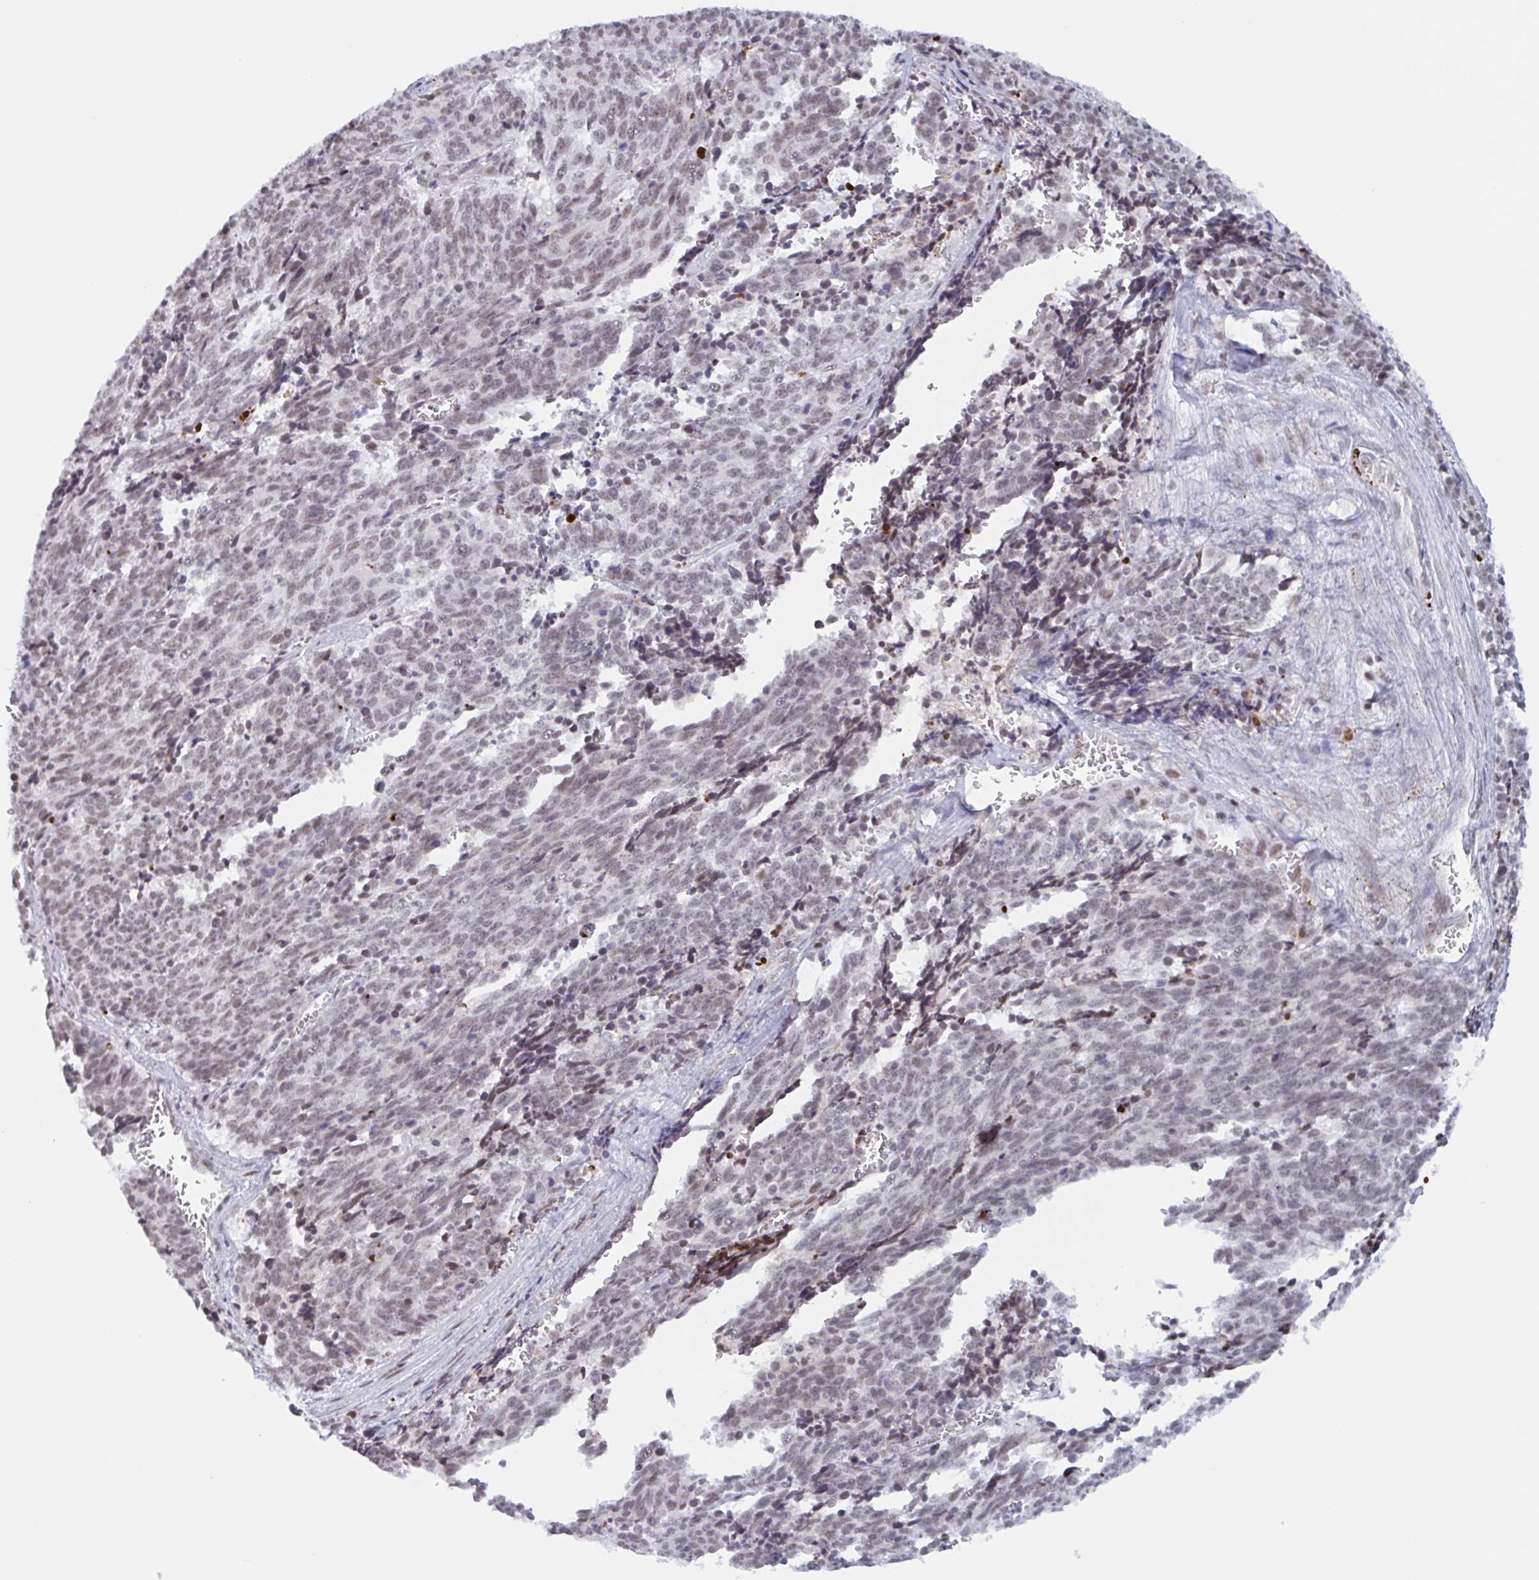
{"staining": {"intensity": "moderate", "quantity": ">75%", "location": "nuclear"}, "tissue": "cervical cancer", "cell_type": "Tumor cells", "image_type": "cancer", "snomed": [{"axis": "morphology", "description": "Squamous cell carcinoma, NOS"}, {"axis": "topography", "description": "Cervix"}], "caption": "A histopathology image of human cervical cancer stained for a protein exhibits moderate nuclear brown staining in tumor cells.", "gene": "PLG", "patient": {"sex": "female", "age": 29}}